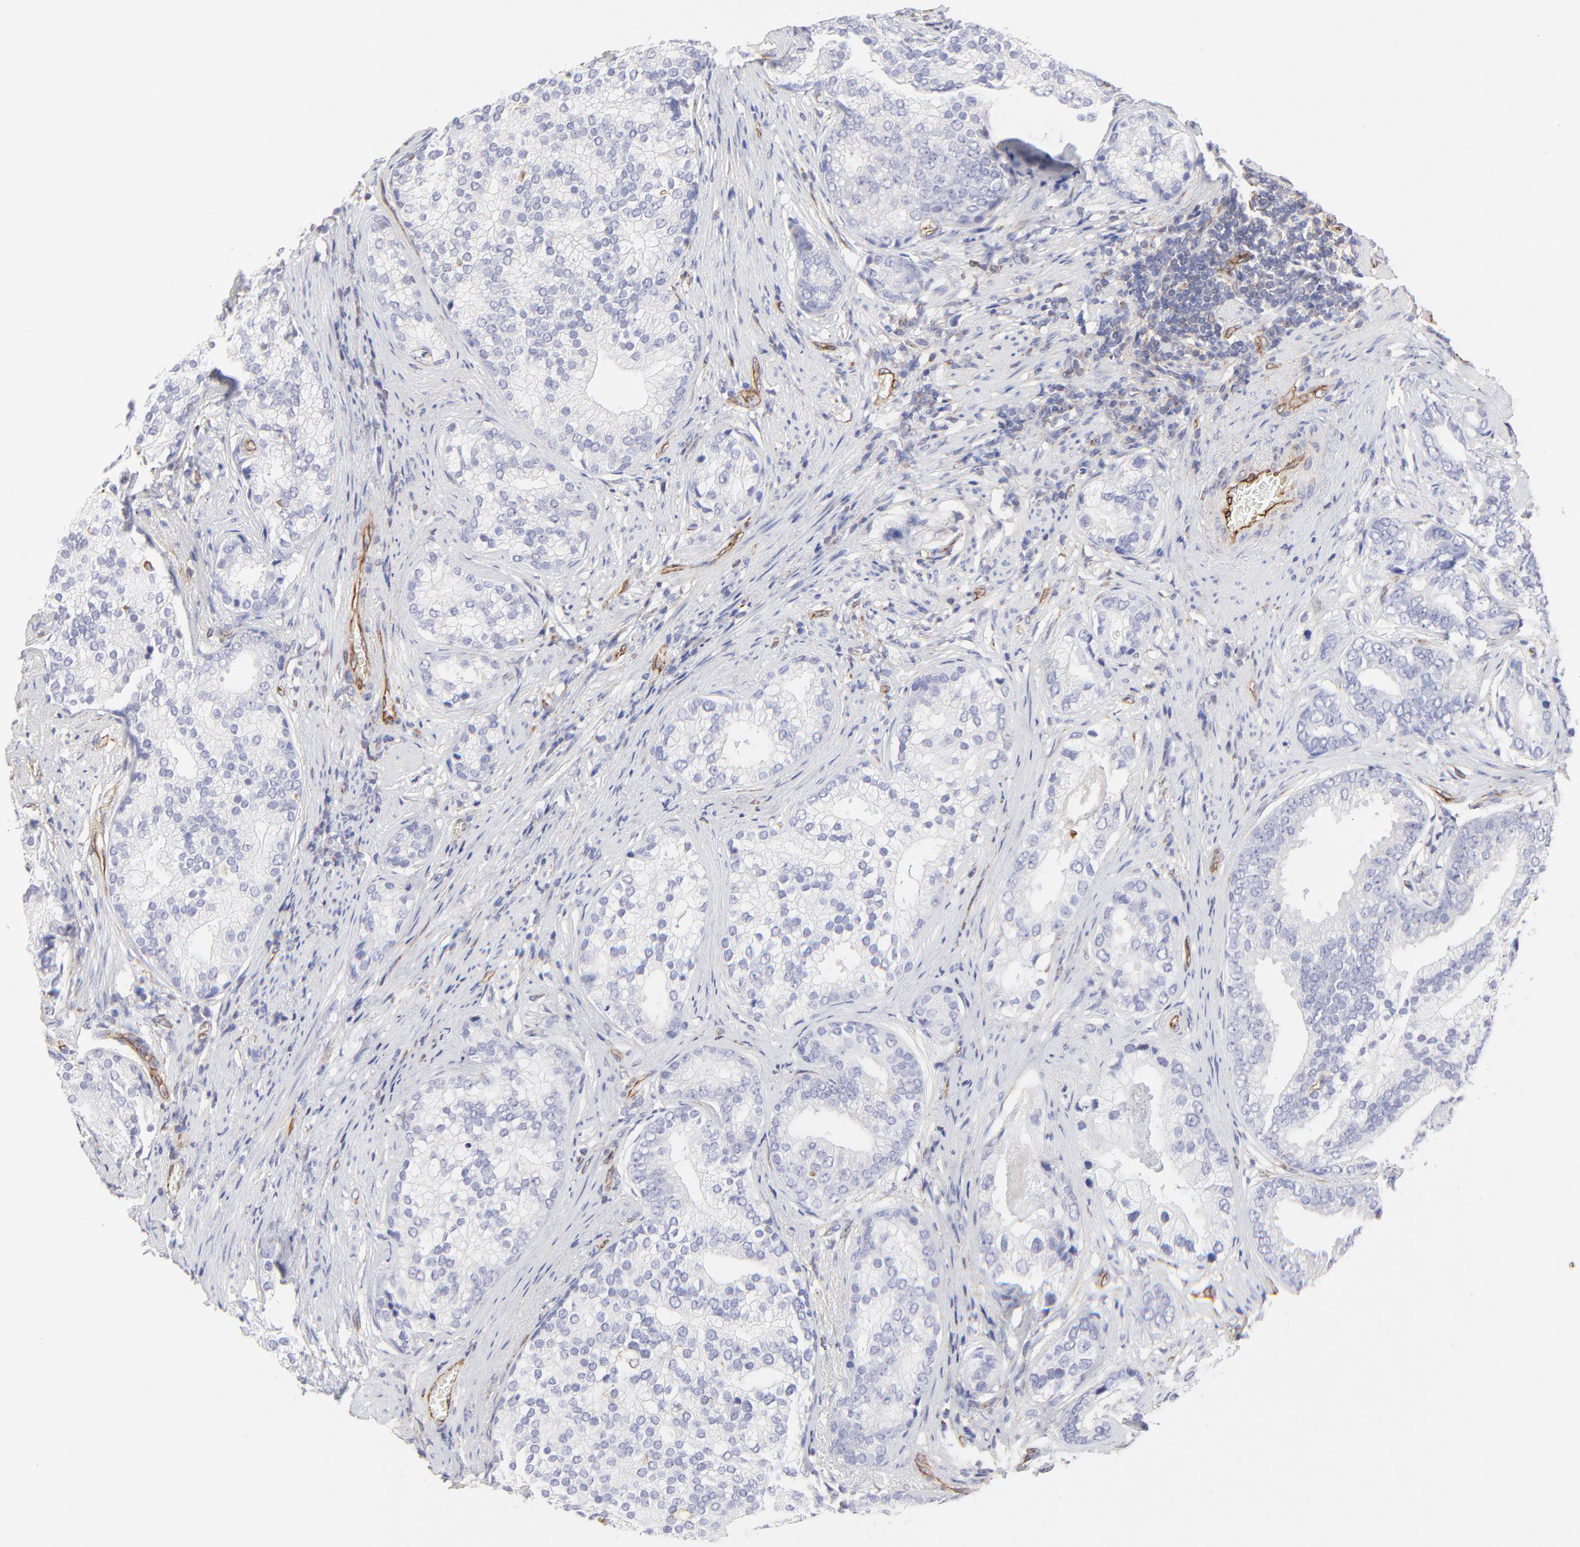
{"staining": {"intensity": "negative", "quantity": "none", "location": "none"}, "tissue": "prostate cancer", "cell_type": "Tumor cells", "image_type": "cancer", "snomed": [{"axis": "morphology", "description": "Adenocarcinoma, Low grade"}, {"axis": "topography", "description": "Prostate"}], "caption": "DAB (3,3'-diaminobenzidine) immunohistochemical staining of human prostate cancer (low-grade adenocarcinoma) exhibits no significant expression in tumor cells.", "gene": "COX8C", "patient": {"sex": "male", "age": 71}}